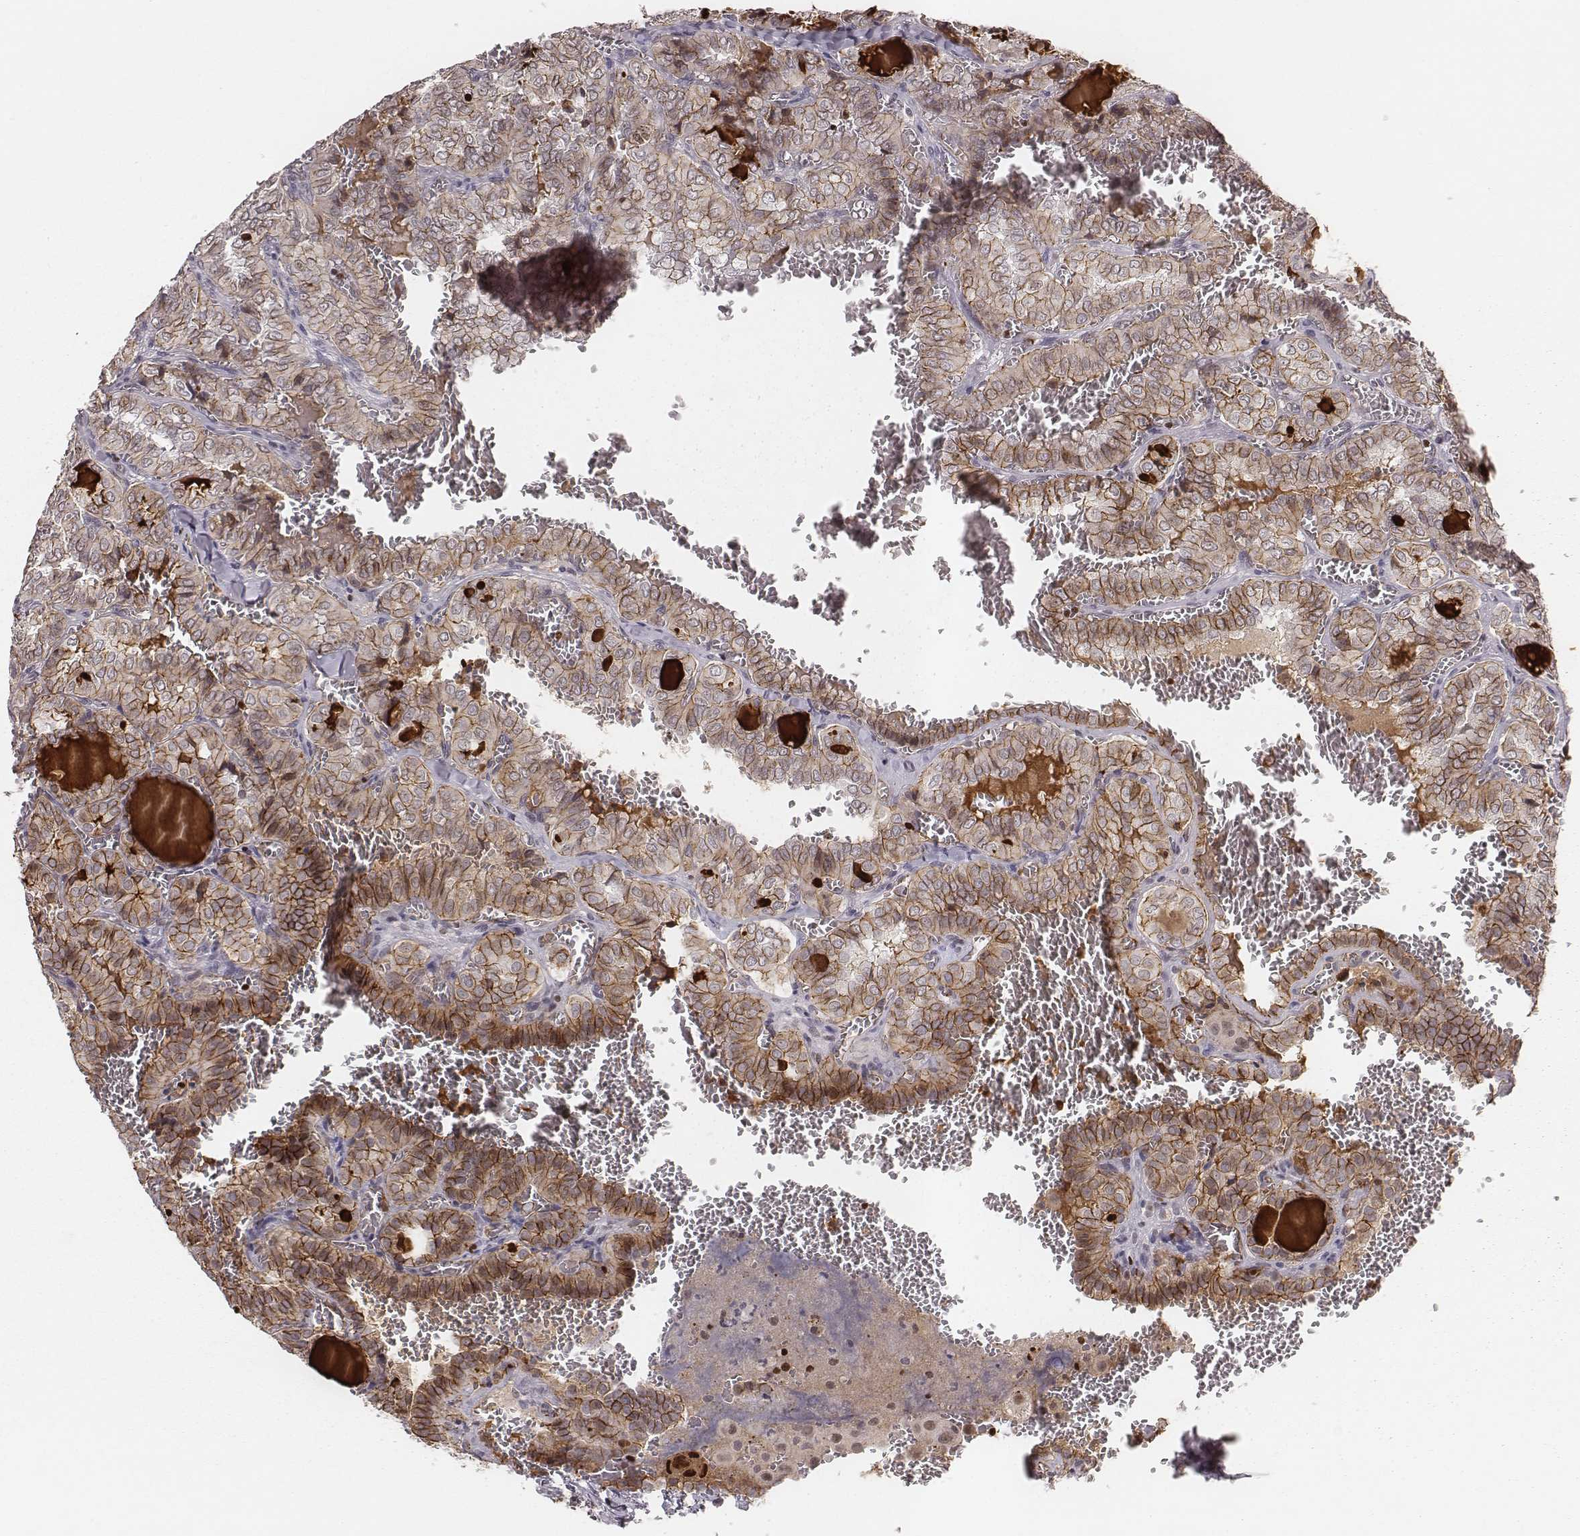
{"staining": {"intensity": "moderate", "quantity": ">75%", "location": "cytoplasmic/membranous"}, "tissue": "thyroid cancer", "cell_type": "Tumor cells", "image_type": "cancer", "snomed": [{"axis": "morphology", "description": "Papillary adenocarcinoma, NOS"}, {"axis": "topography", "description": "Thyroid gland"}], "caption": "A brown stain highlights moderate cytoplasmic/membranous staining of a protein in human thyroid cancer tumor cells.", "gene": "WDR59", "patient": {"sex": "female", "age": 41}}